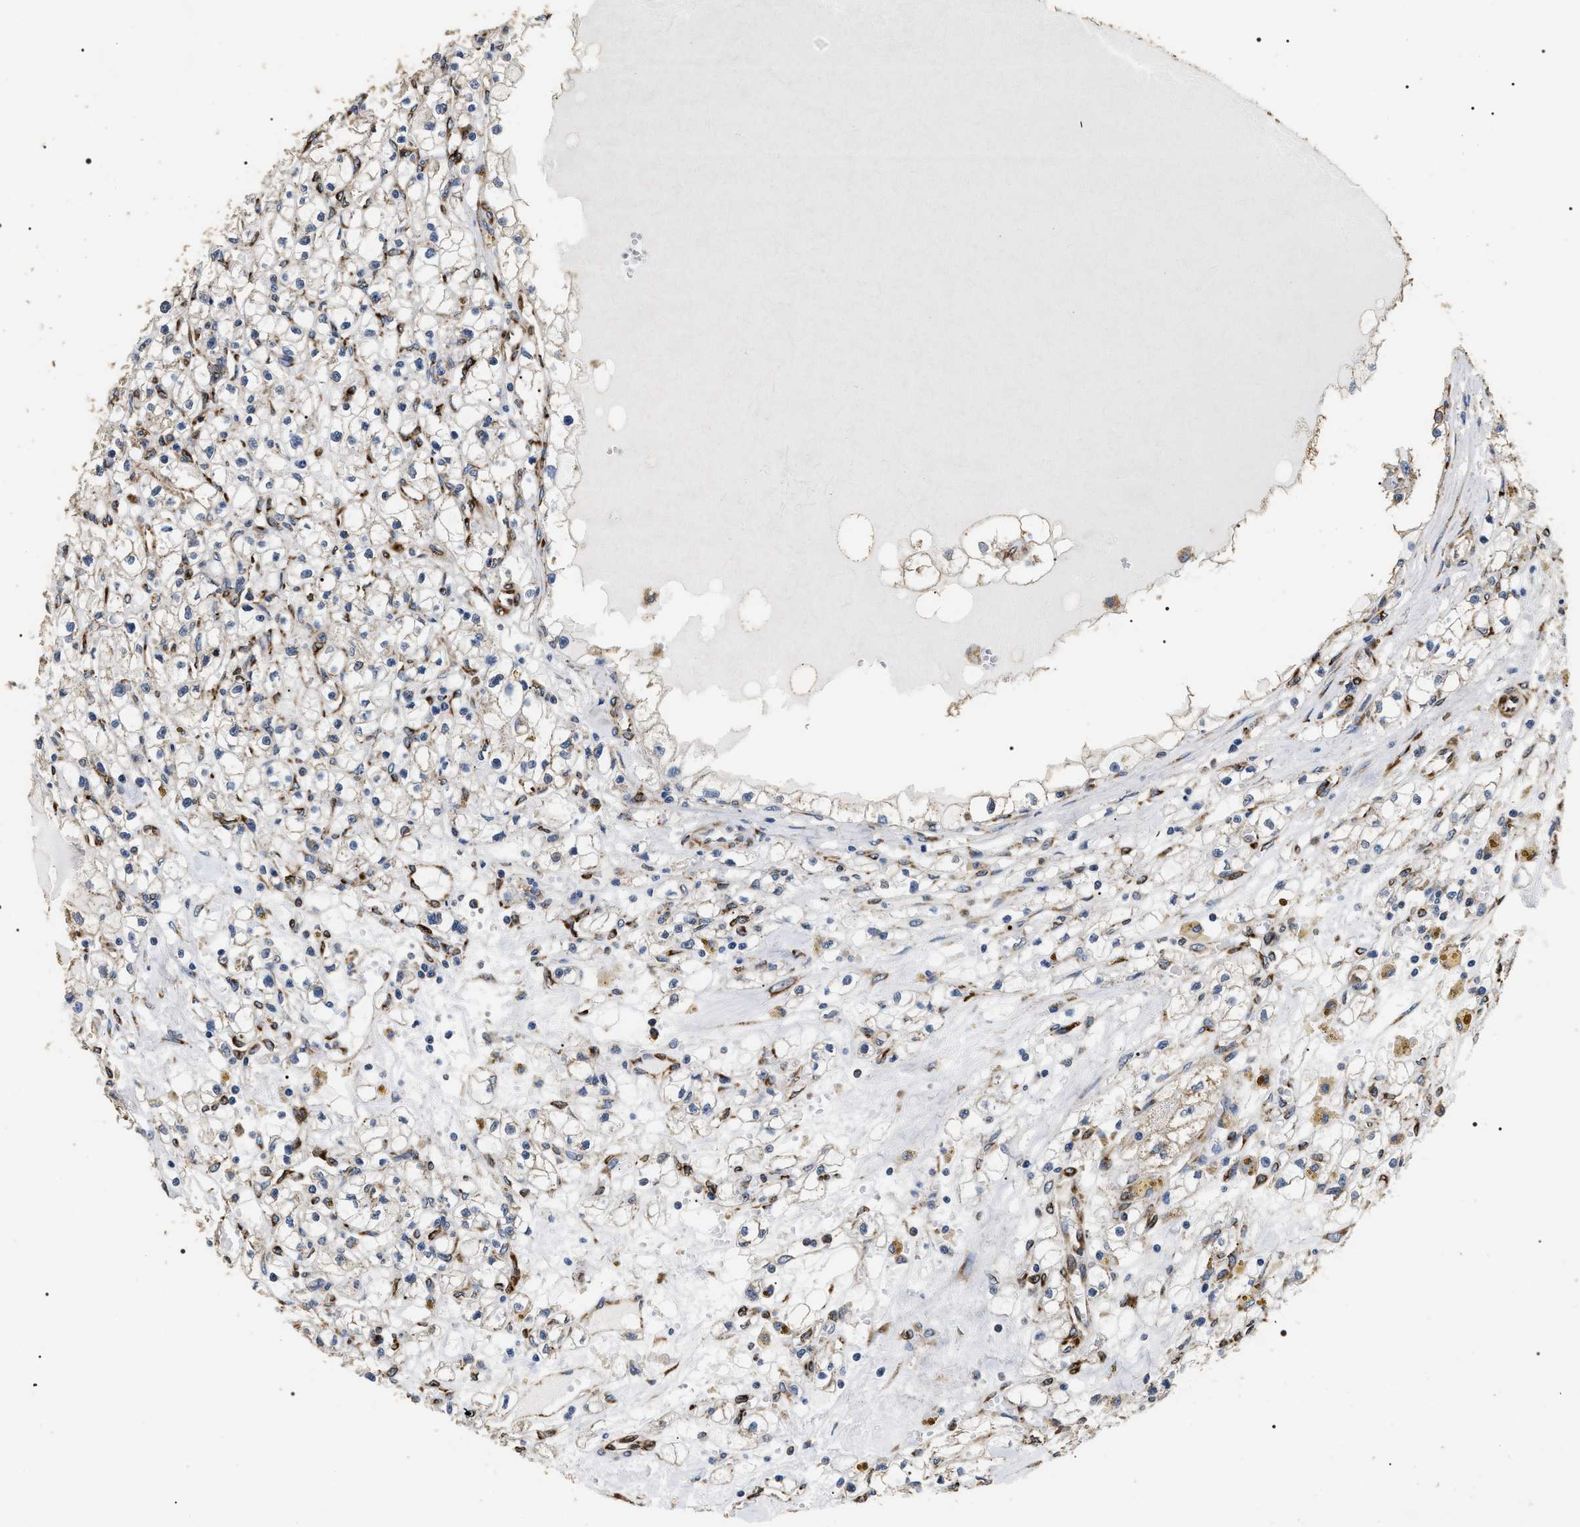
{"staining": {"intensity": "negative", "quantity": "none", "location": "none"}, "tissue": "renal cancer", "cell_type": "Tumor cells", "image_type": "cancer", "snomed": [{"axis": "morphology", "description": "Adenocarcinoma, NOS"}, {"axis": "topography", "description": "Kidney"}], "caption": "The micrograph exhibits no staining of tumor cells in renal cancer. (Brightfield microscopy of DAB IHC at high magnification).", "gene": "KTN1", "patient": {"sex": "male", "age": 56}}